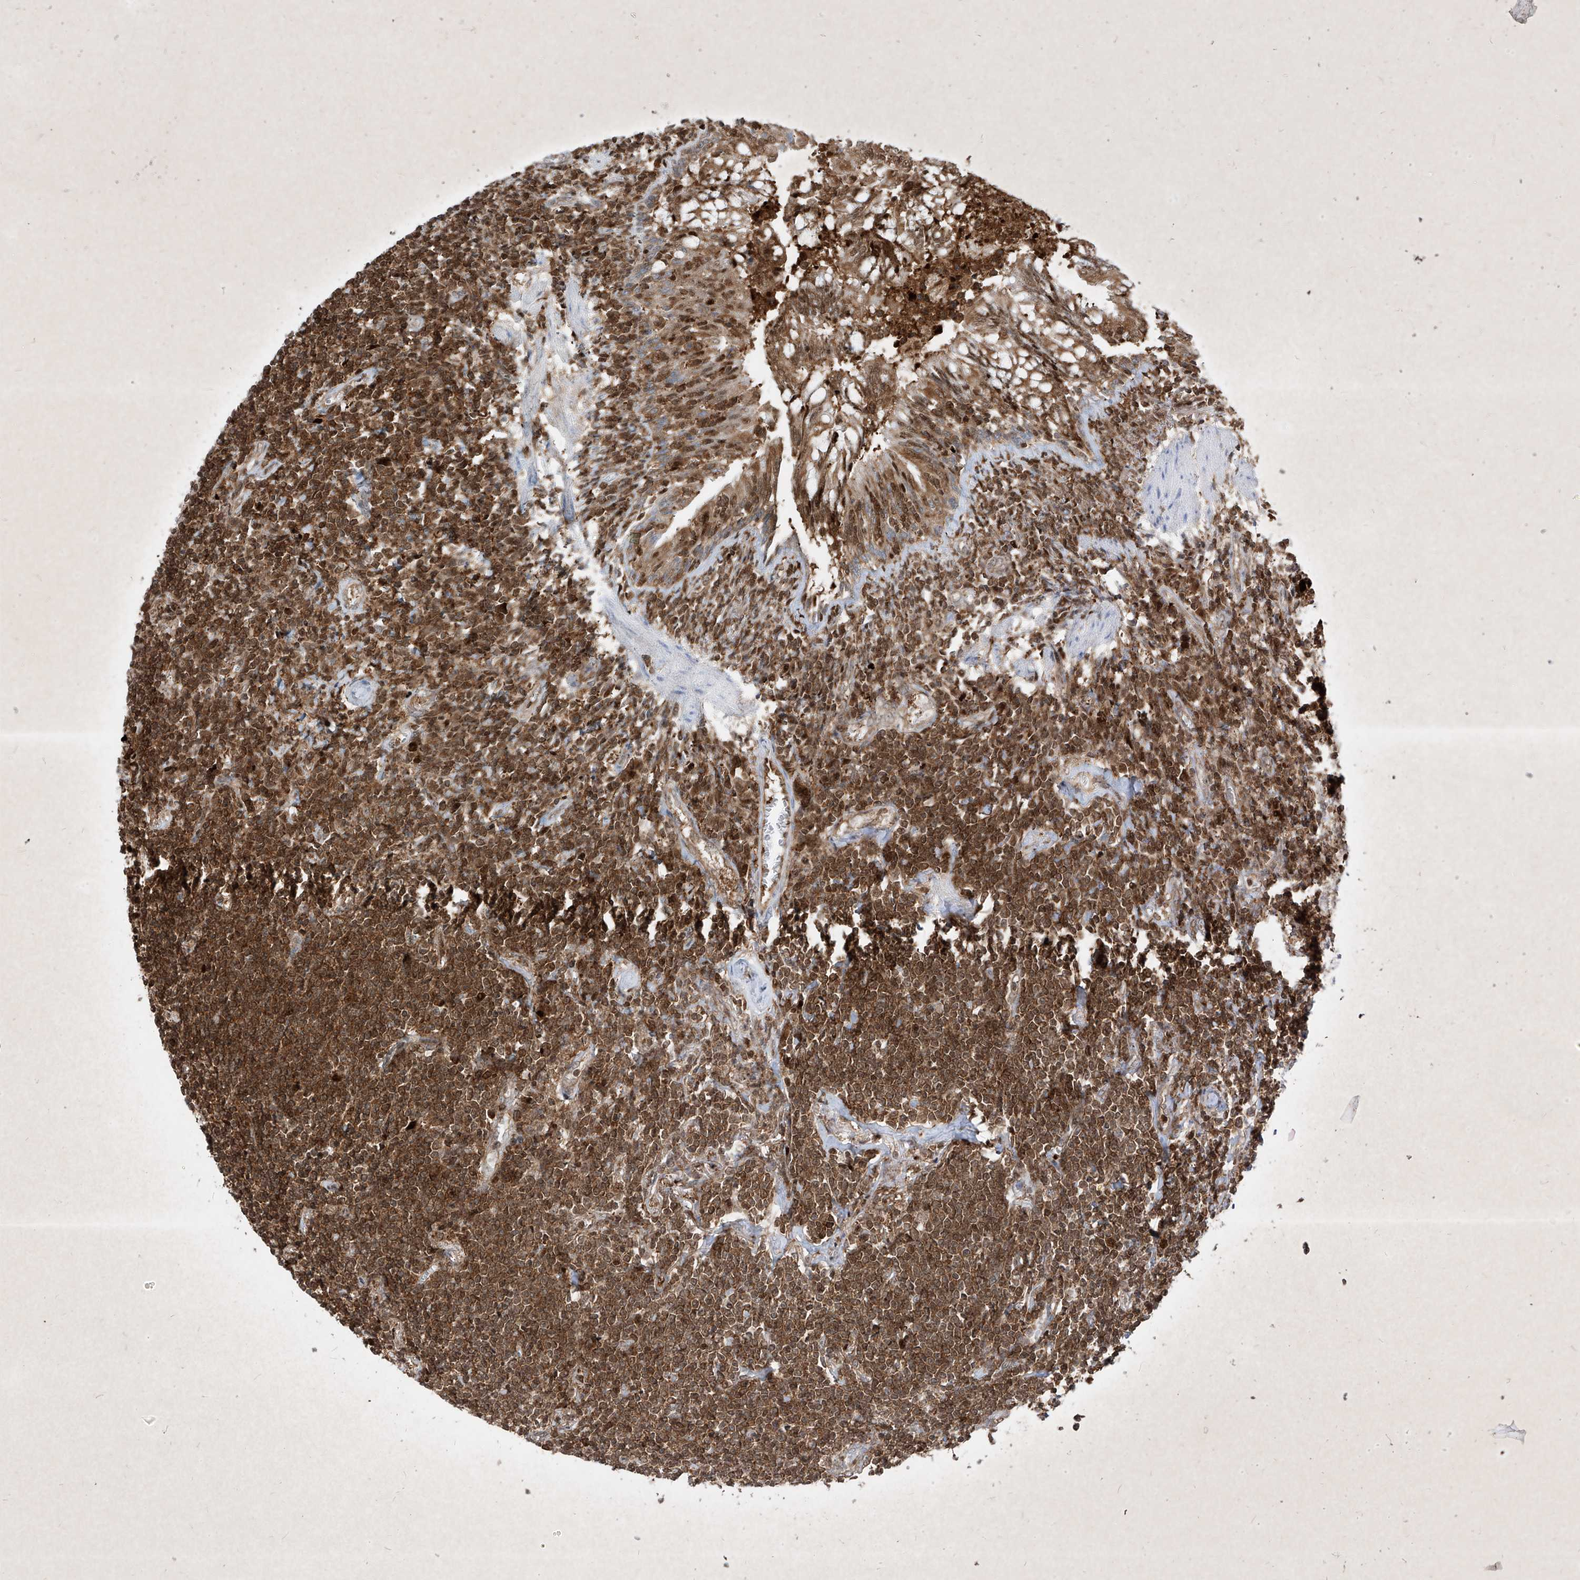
{"staining": {"intensity": "moderate", "quantity": ">75%", "location": "cytoplasmic/membranous,nuclear"}, "tissue": "lymphoma", "cell_type": "Tumor cells", "image_type": "cancer", "snomed": [{"axis": "morphology", "description": "Malignant lymphoma, non-Hodgkin's type, Low grade"}, {"axis": "topography", "description": "Lung"}], "caption": "A photomicrograph showing moderate cytoplasmic/membranous and nuclear positivity in about >75% of tumor cells in lymphoma, as visualized by brown immunohistochemical staining.", "gene": "PSMB10", "patient": {"sex": "female", "age": 71}}